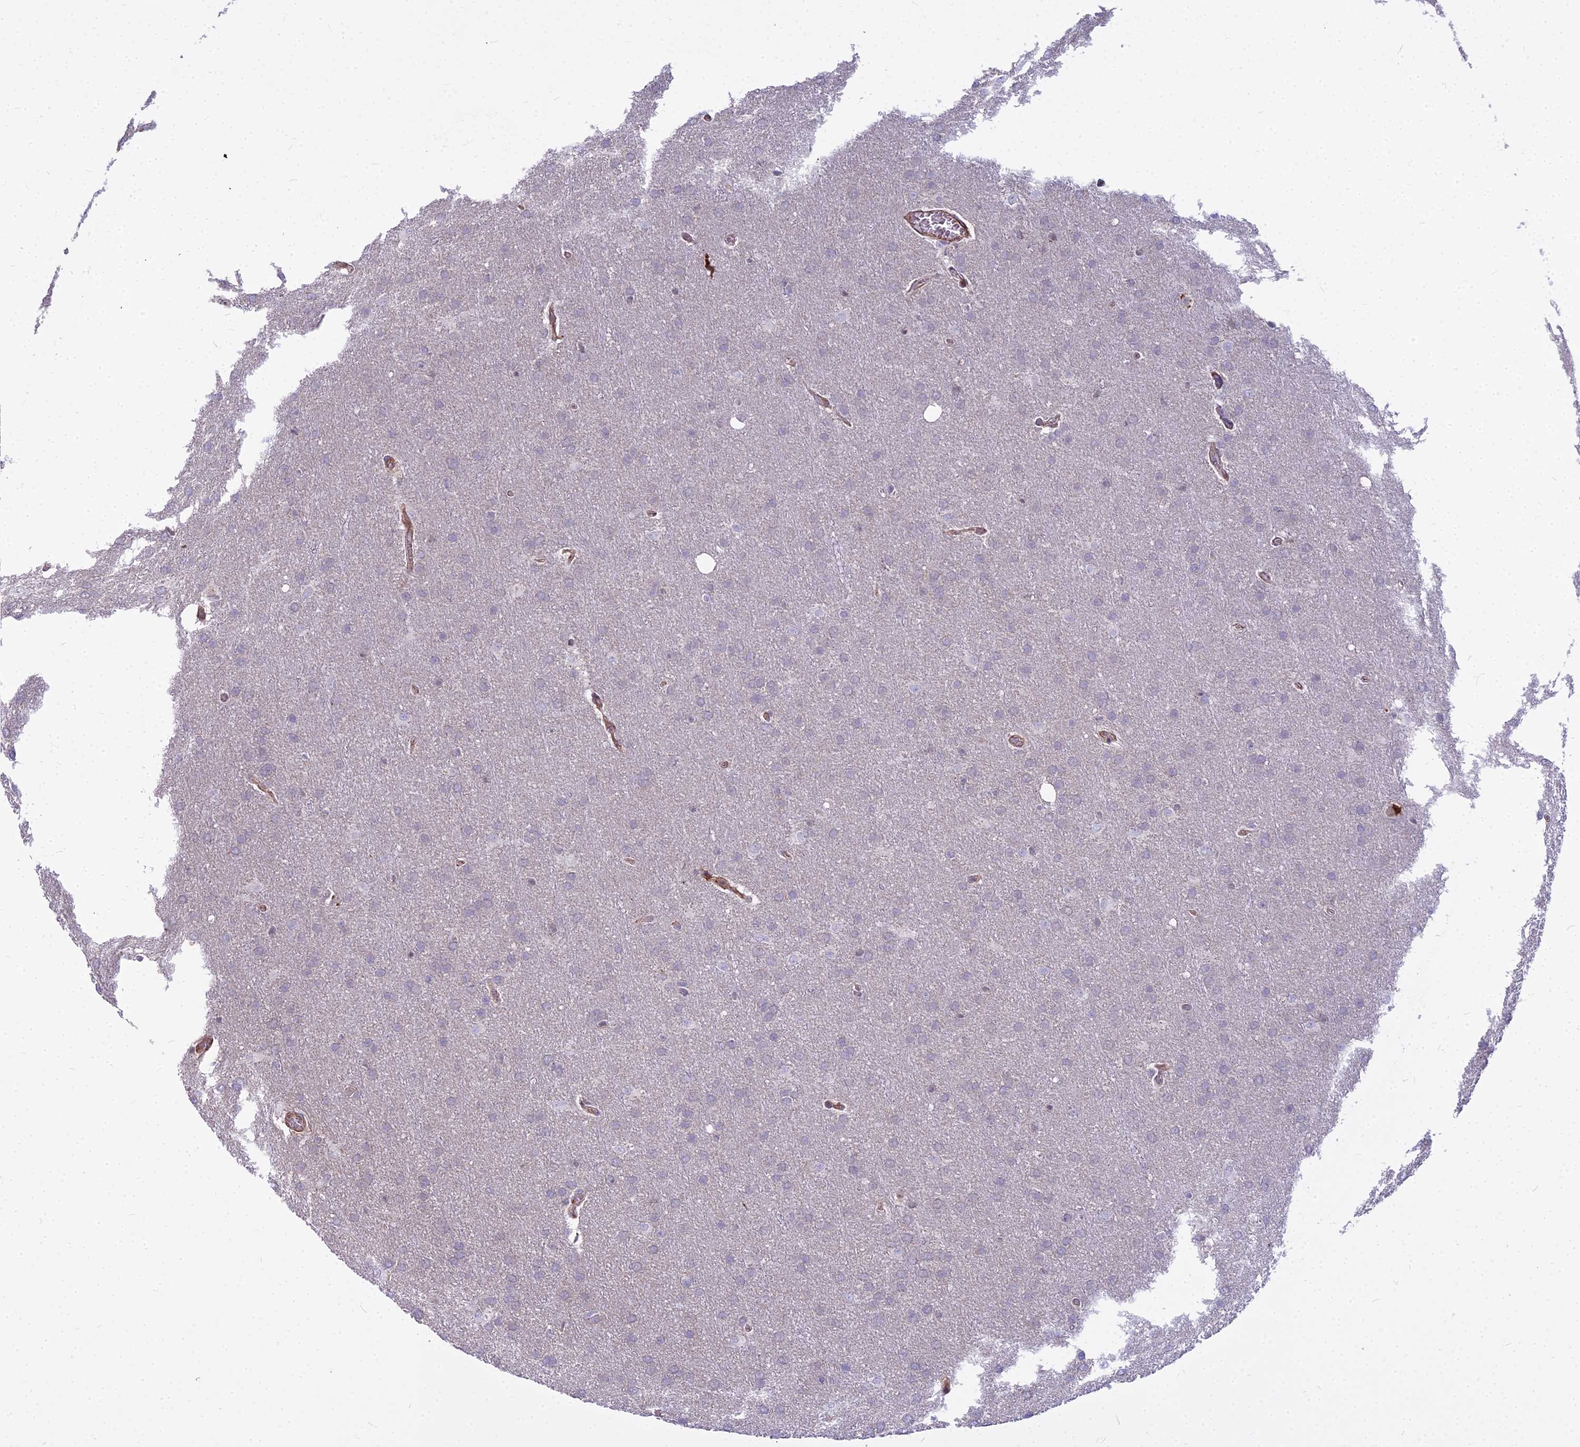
{"staining": {"intensity": "negative", "quantity": "none", "location": "none"}, "tissue": "glioma", "cell_type": "Tumor cells", "image_type": "cancer", "snomed": [{"axis": "morphology", "description": "Glioma, malignant, Low grade"}, {"axis": "topography", "description": "Brain"}], "caption": "IHC micrograph of neoplastic tissue: human glioma stained with DAB exhibits no significant protein positivity in tumor cells. (IHC, brightfield microscopy, high magnification).", "gene": "GLYATL3", "patient": {"sex": "female", "age": 32}}